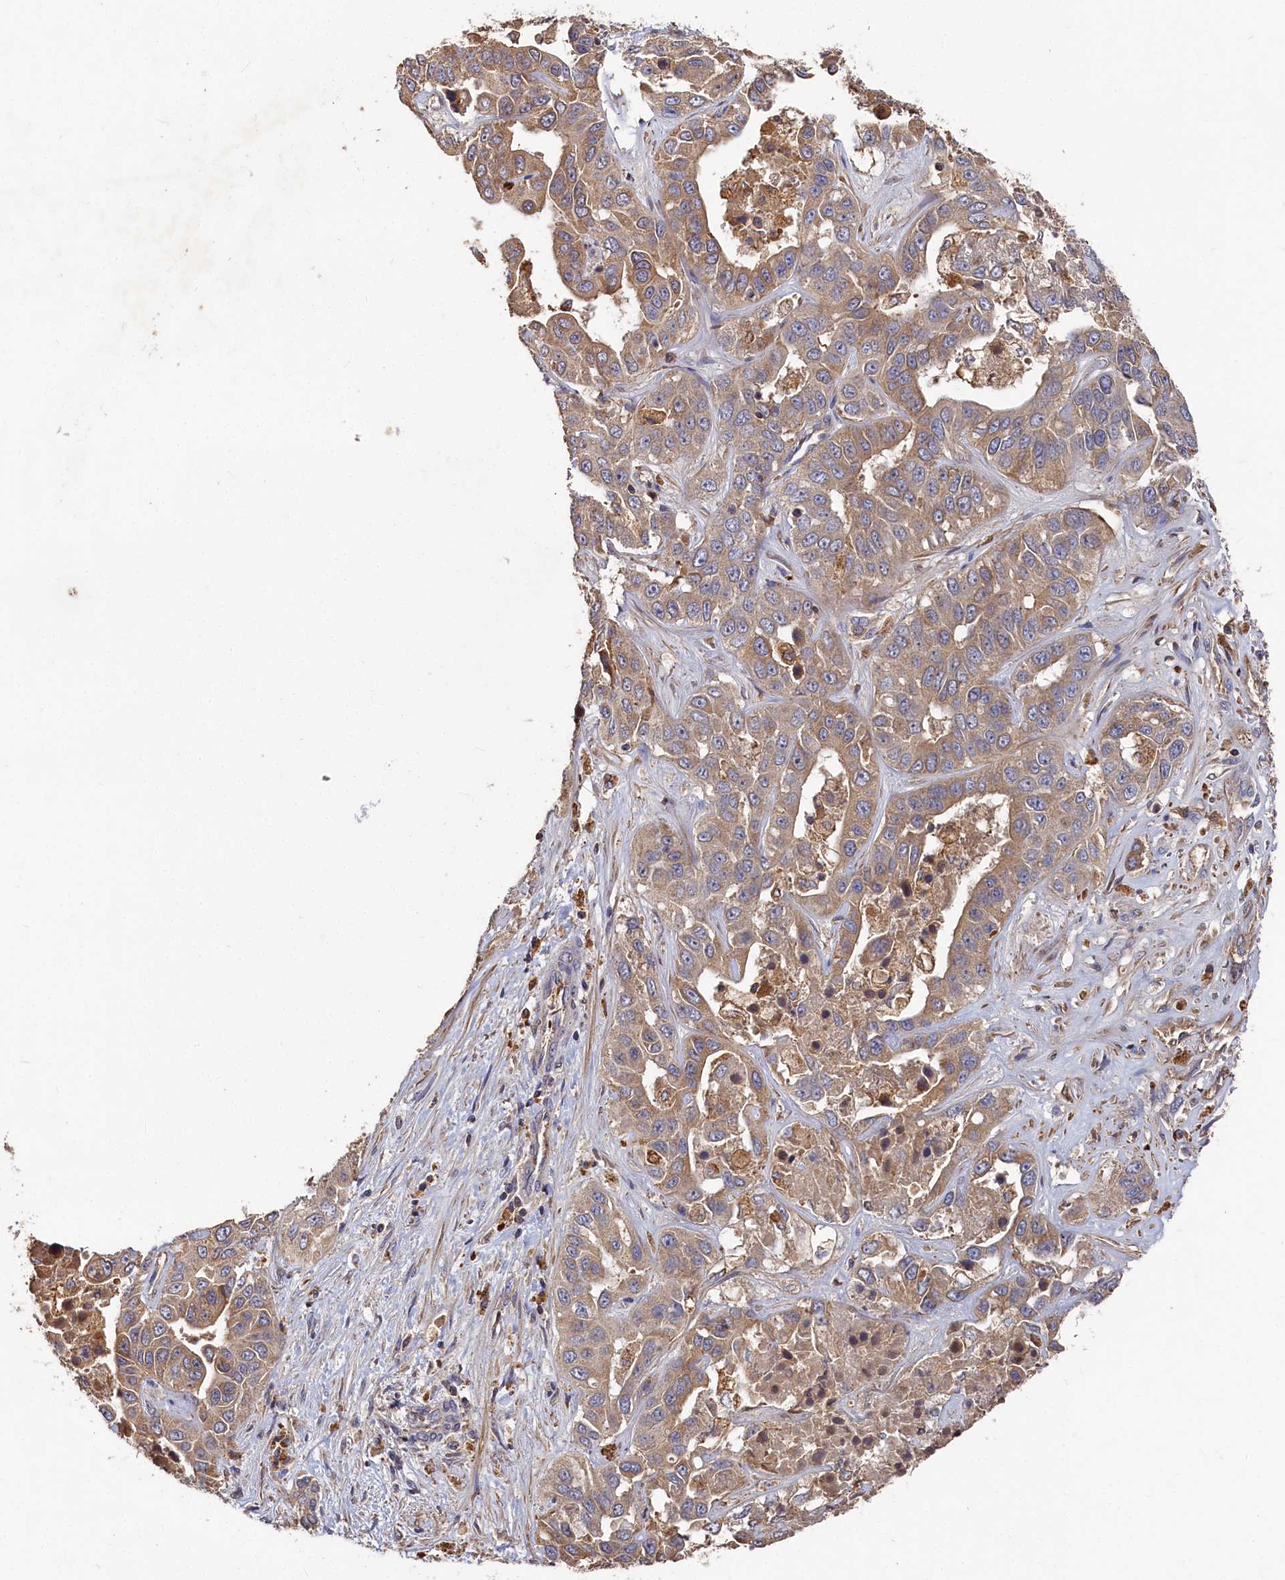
{"staining": {"intensity": "moderate", "quantity": ">75%", "location": "cytoplasmic/membranous"}, "tissue": "liver cancer", "cell_type": "Tumor cells", "image_type": "cancer", "snomed": [{"axis": "morphology", "description": "Cholangiocarcinoma"}, {"axis": "topography", "description": "Liver"}], "caption": "Protein staining of cholangiocarcinoma (liver) tissue reveals moderate cytoplasmic/membranous staining in about >75% of tumor cells.", "gene": "DHRS11", "patient": {"sex": "female", "age": 52}}